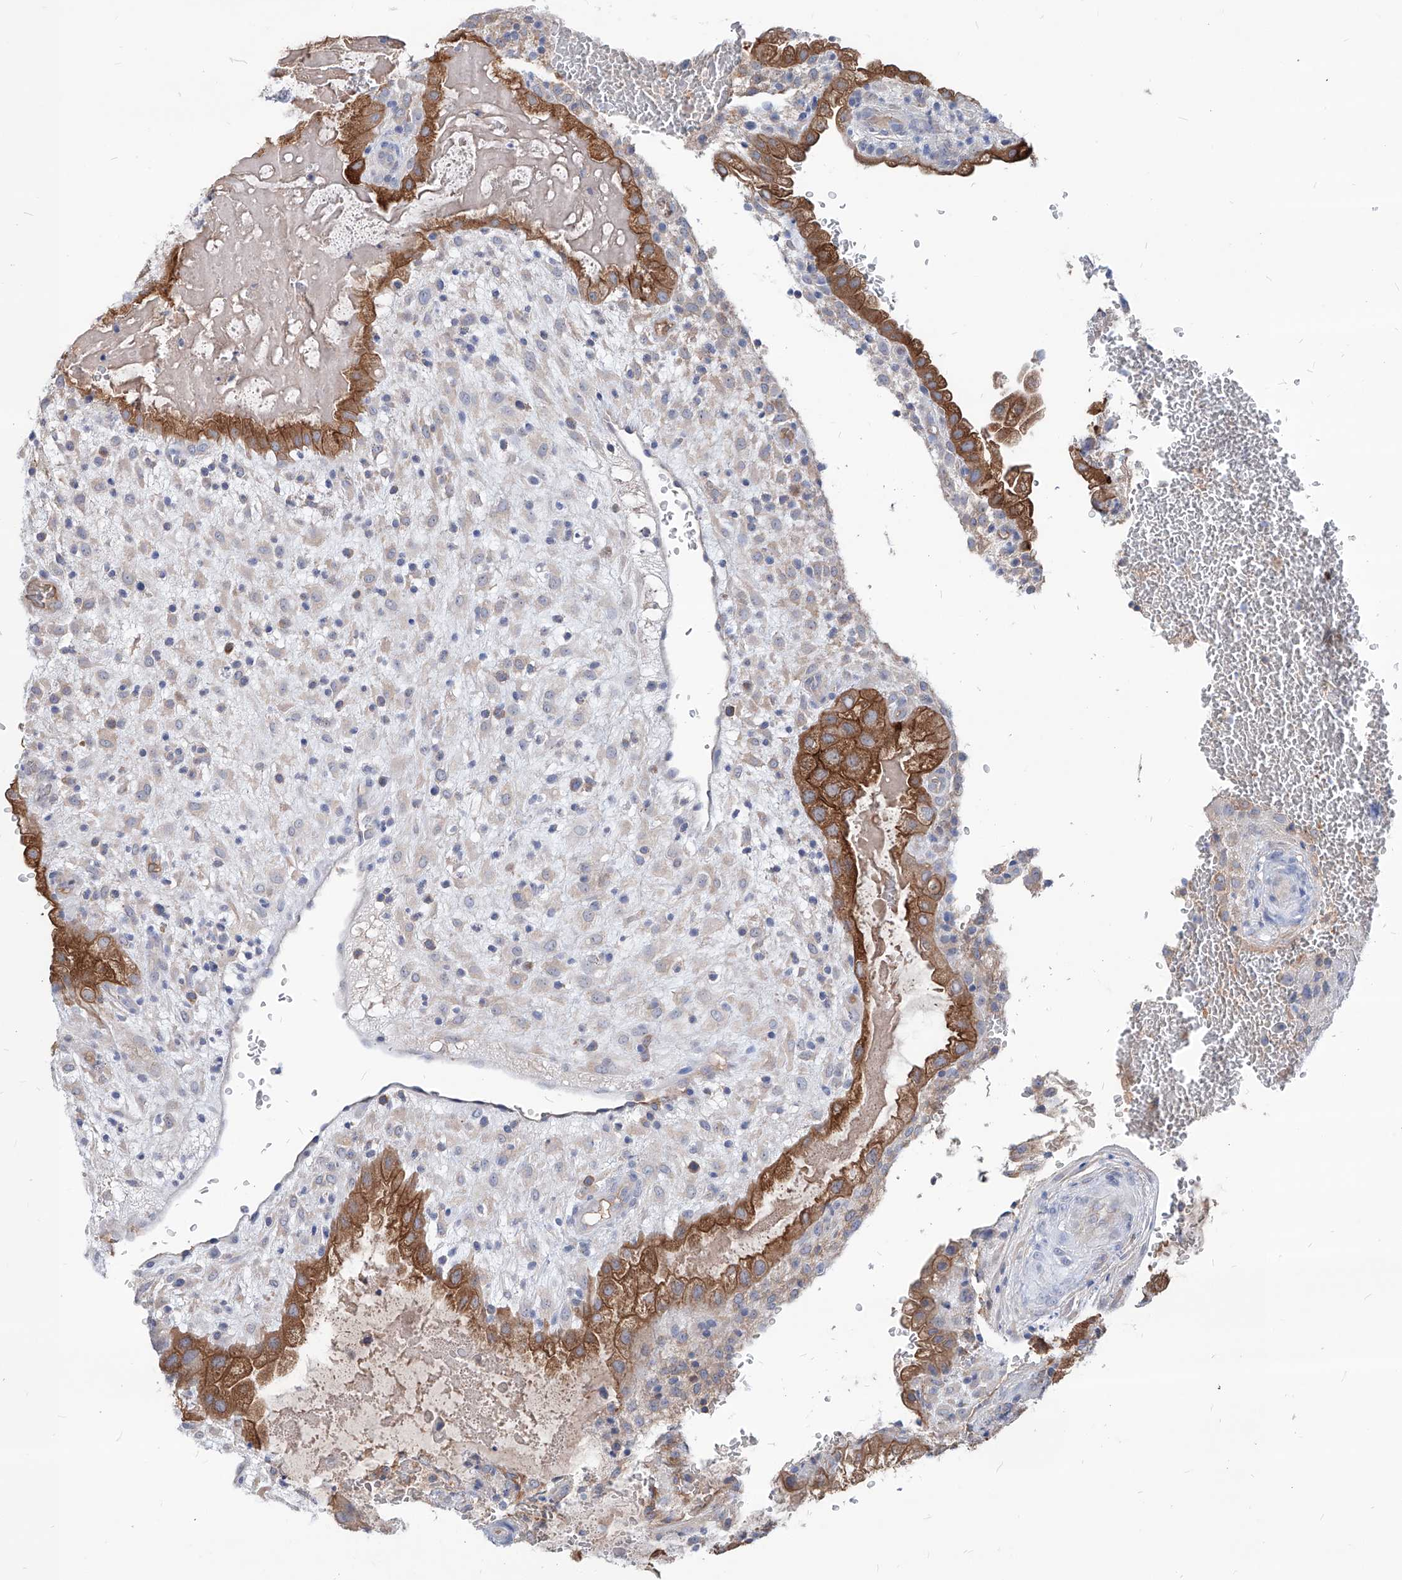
{"staining": {"intensity": "negative", "quantity": "none", "location": "none"}, "tissue": "placenta", "cell_type": "Decidual cells", "image_type": "normal", "snomed": [{"axis": "morphology", "description": "Normal tissue, NOS"}, {"axis": "topography", "description": "Placenta"}], "caption": "Immunohistochemistry (IHC) image of benign human placenta stained for a protein (brown), which demonstrates no positivity in decidual cells.", "gene": "AKAP10", "patient": {"sex": "female", "age": 35}}